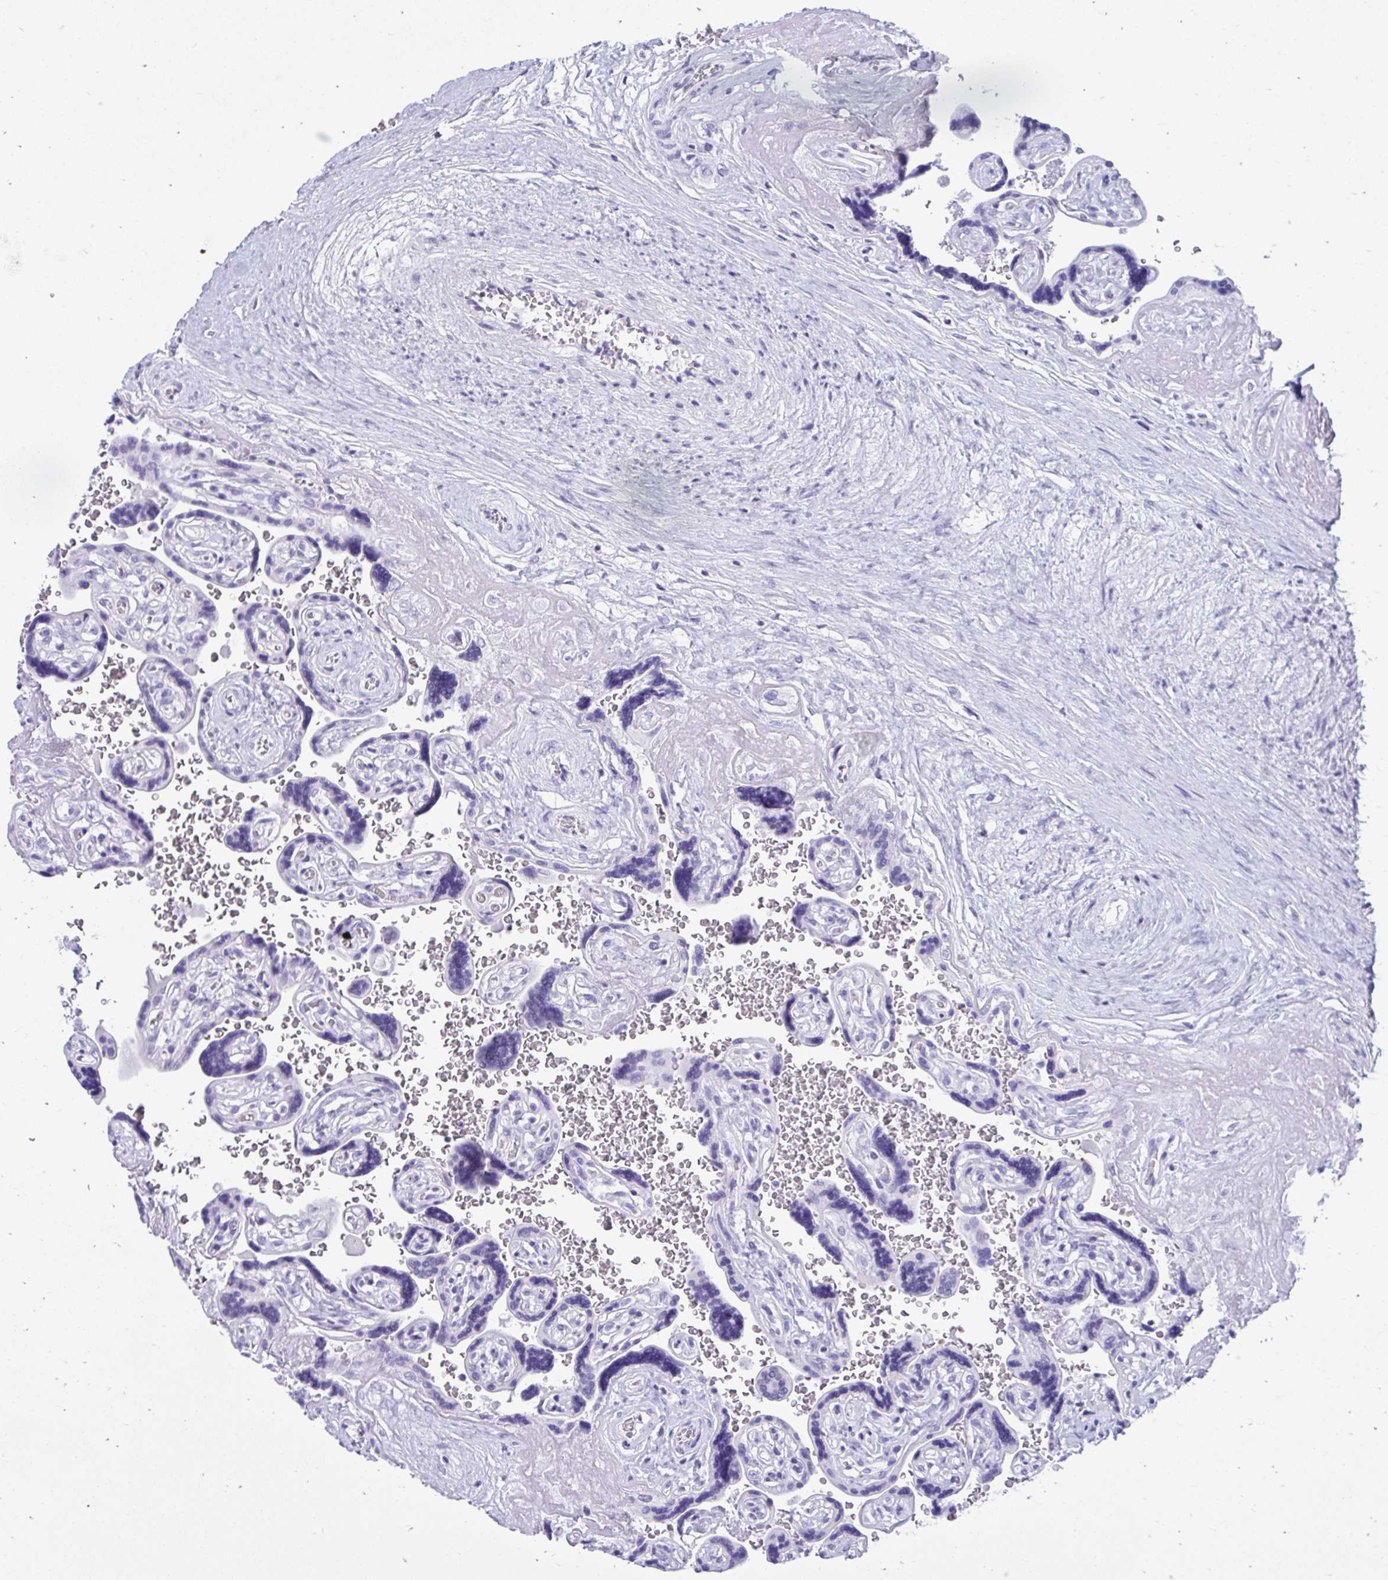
{"staining": {"intensity": "negative", "quantity": "none", "location": "none"}, "tissue": "placenta", "cell_type": "Decidual cells", "image_type": "normal", "snomed": [{"axis": "morphology", "description": "Normal tissue, NOS"}, {"axis": "topography", "description": "Placenta"}], "caption": "A histopathology image of placenta stained for a protein demonstrates no brown staining in decidual cells. (DAB immunohistochemistry with hematoxylin counter stain).", "gene": "SMIM9", "patient": {"sex": "female", "age": 32}}